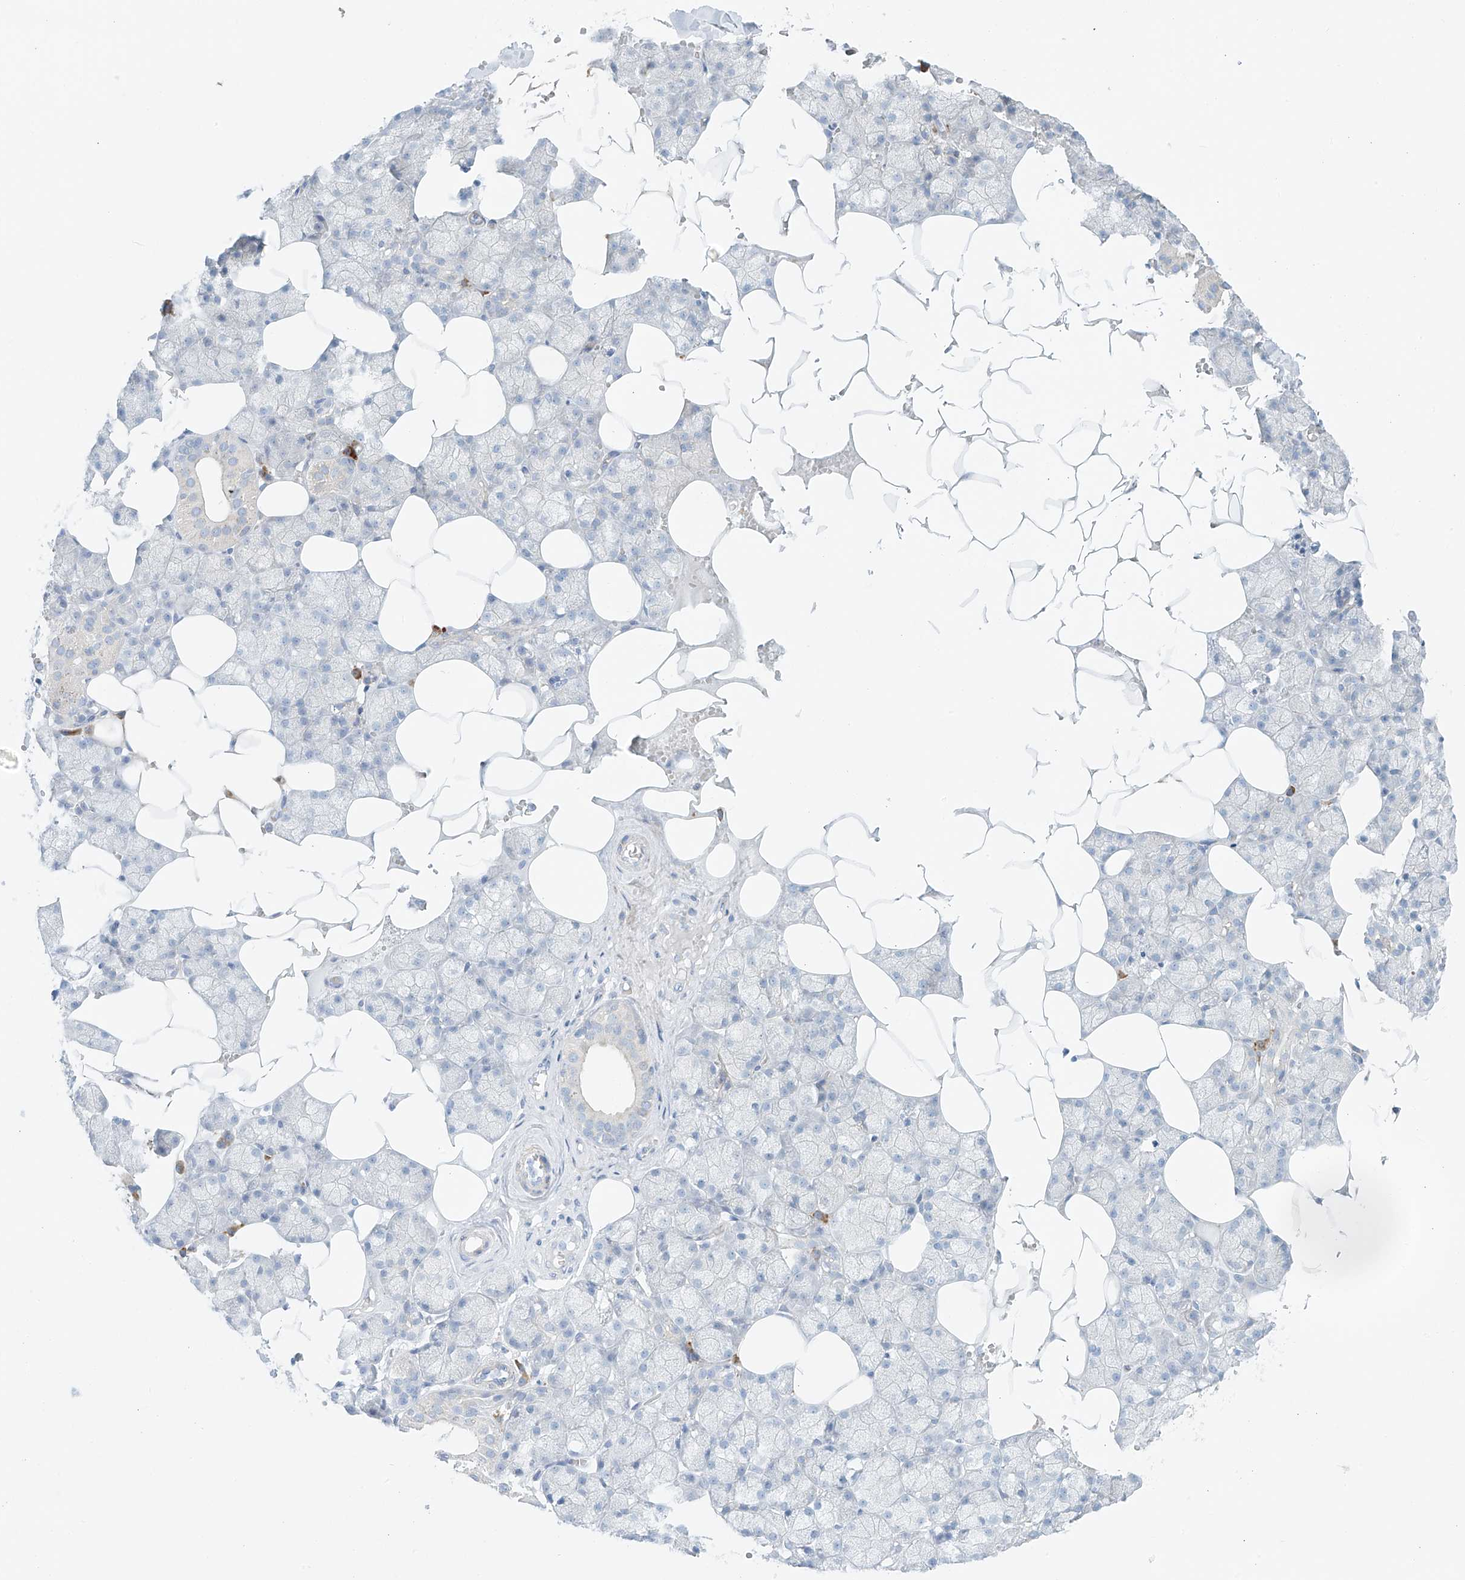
{"staining": {"intensity": "negative", "quantity": "none", "location": "none"}, "tissue": "salivary gland", "cell_type": "Glandular cells", "image_type": "normal", "snomed": [{"axis": "morphology", "description": "Normal tissue, NOS"}, {"axis": "topography", "description": "Salivary gland"}], "caption": "Salivary gland stained for a protein using IHC demonstrates no staining glandular cells.", "gene": "EIPR1", "patient": {"sex": "male", "age": 62}}